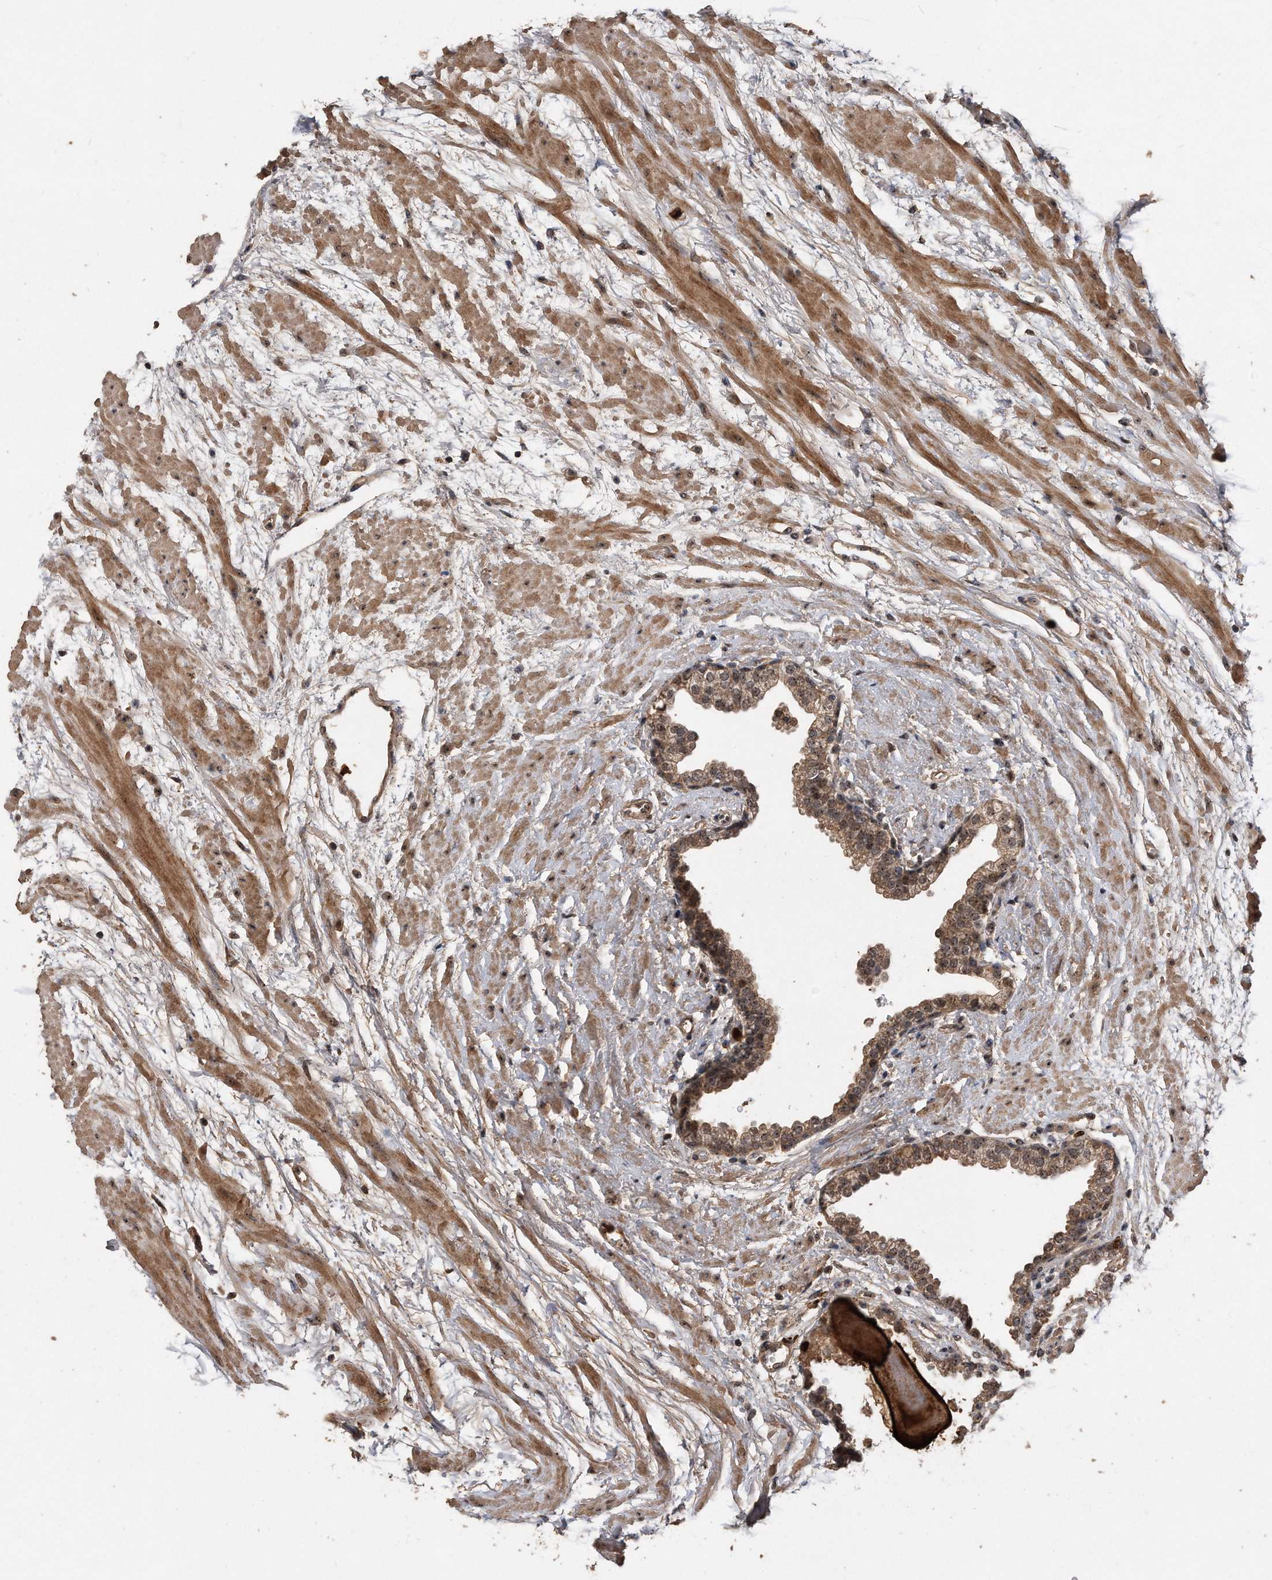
{"staining": {"intensity": "moderate", "quantity": "25%-75%", "location": "cytoplasmic/membranous,nuclear"}, "tissue": "prostate", "cell_type": "Glandular cells", "image_type": "normal", "snomed": [{"axis": "morphology", "description": "Normal tissue, NOS"}, {"axis": "topography", "description": "Prostate"}], "caption": "IHC photomicrograph of unremarkable prostate: prostate stained using immunohistochemistry demonstrates medium levels of moderate protein expression localized specifically in the cytoplasmic/membranous,nuclear of glandular cells, appearing as a cytoplasmic/membranous,nuclear brown color.", "gene": "PELO", "patient": {"sex": "male", "age": 48}}